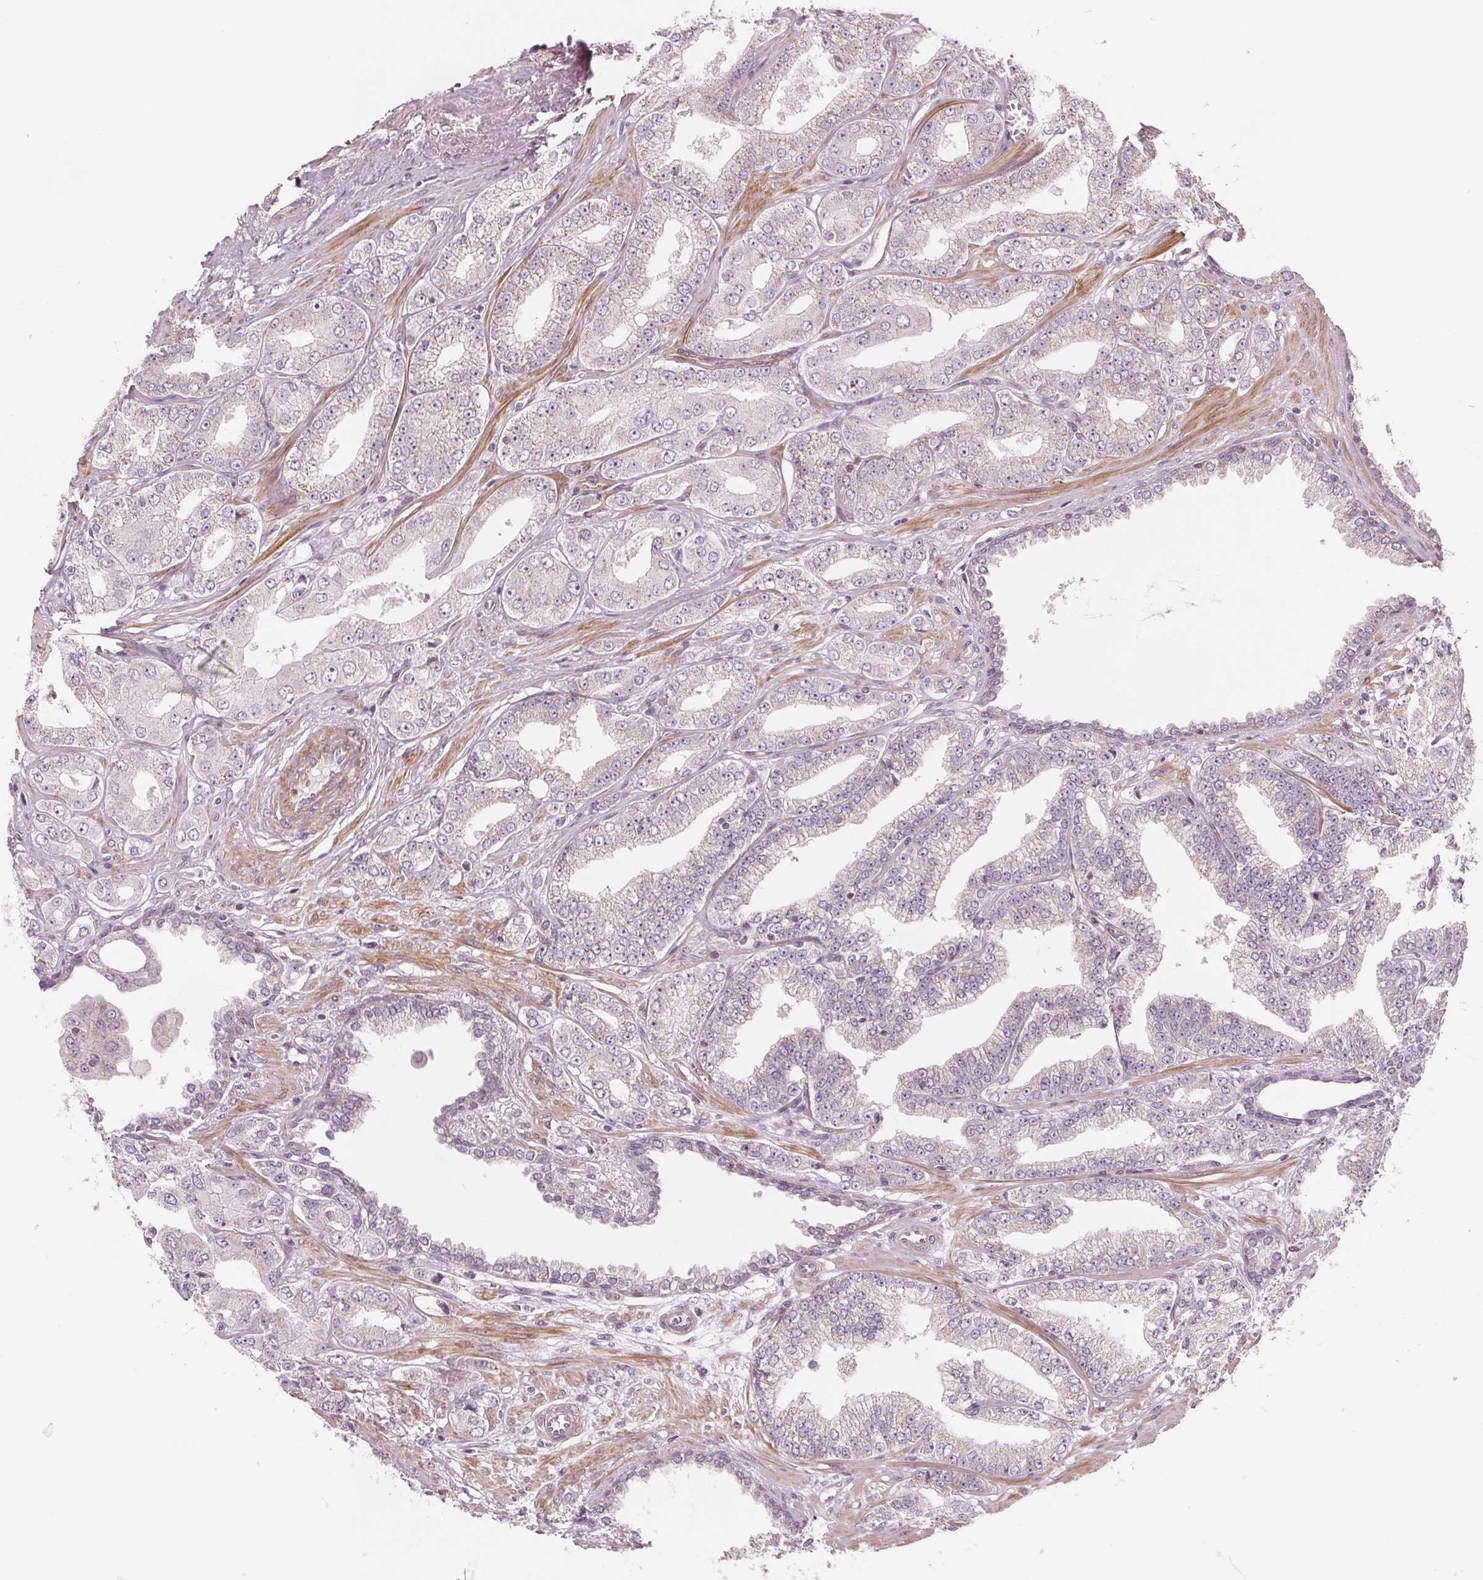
{"staining": {"intensity": "negative", "quantity": "none", "location": "none"}, "tissue": "prostate cancer", "cell_type": "Tumor cells", "image_type": "cancer", "snomed": [{"axis": "morphology", "description": "Adenocarcinoma, Low grade"}, {"axis": "topography", "description": "Prostate"}], "caption": "Tumor cells show no significant protein staining in prostate cancer. (DAB (3,3'-diaminobenzidine) immunohistochemistry, high magnification).", "gene": "ADAM33", "patient": {"sex": "male", "age": 60}}